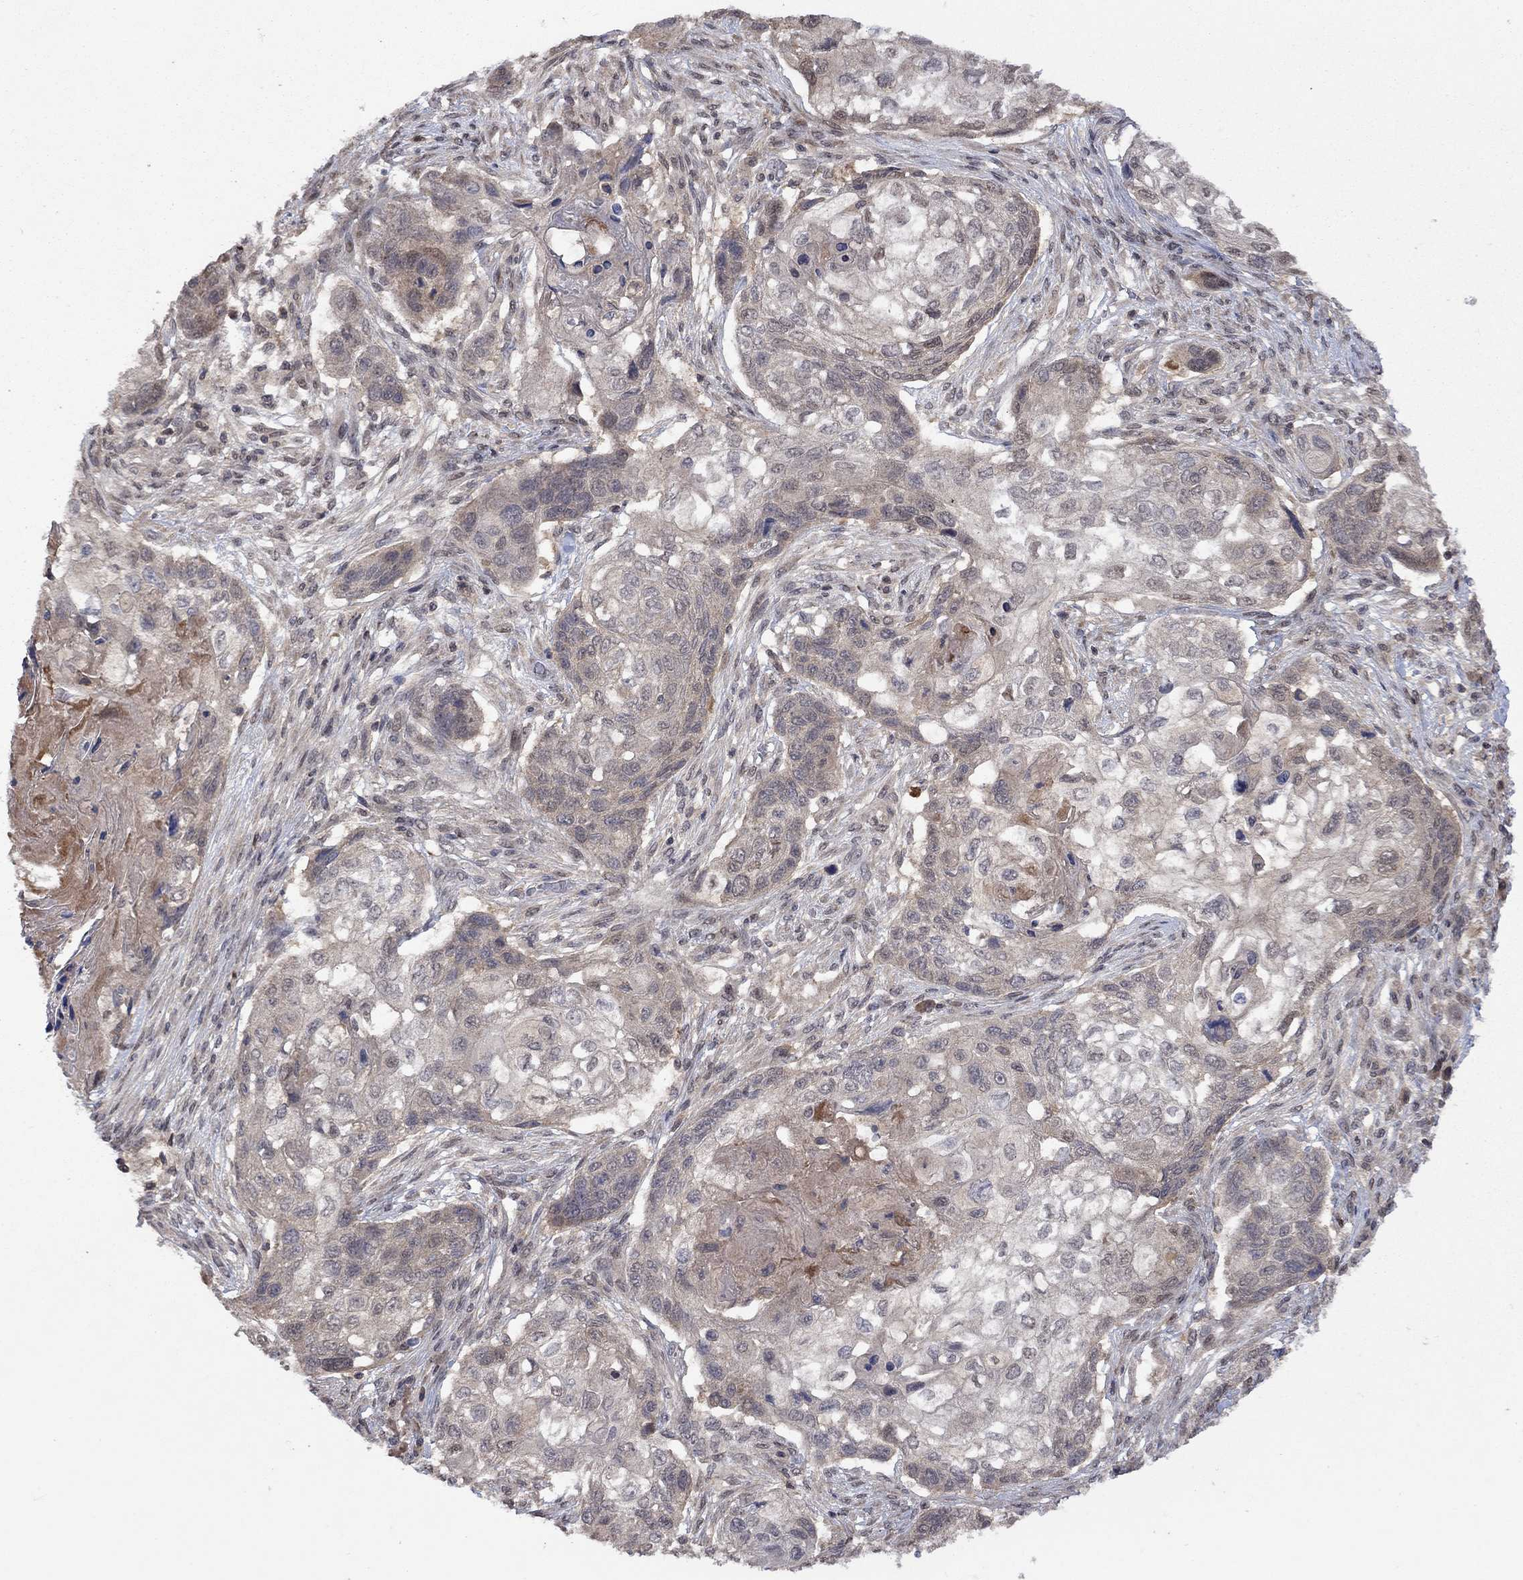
{"staining": {"intensity": "weak", "quantity": "<25%", "location": "cytoplasmic/membranous"}, "tissue": "lung cancer", "cell_type": "Tumor cells", "image_type": "cancer", "snomed": [{"axis": "morphology", "description": "Normal tissue, NOS"}, {"axis": "morphology", "description": "Squamous cell carcinoma, NOS"}, {"axis": "topography", "description": "Bronchus"}, {"axis": "topography", "description": "Lung"}], "caption": "Immunohistochemical staining of lung cancer (squamous cell carcinoma) shows no significant positivity in tumor cells. (DAB (3,3'-diaminobenzidine) IHC visualized using brightfield microscopy, high magnification).", "gene": "IAH1", "patient": {"sex": "male", "age": 69}}